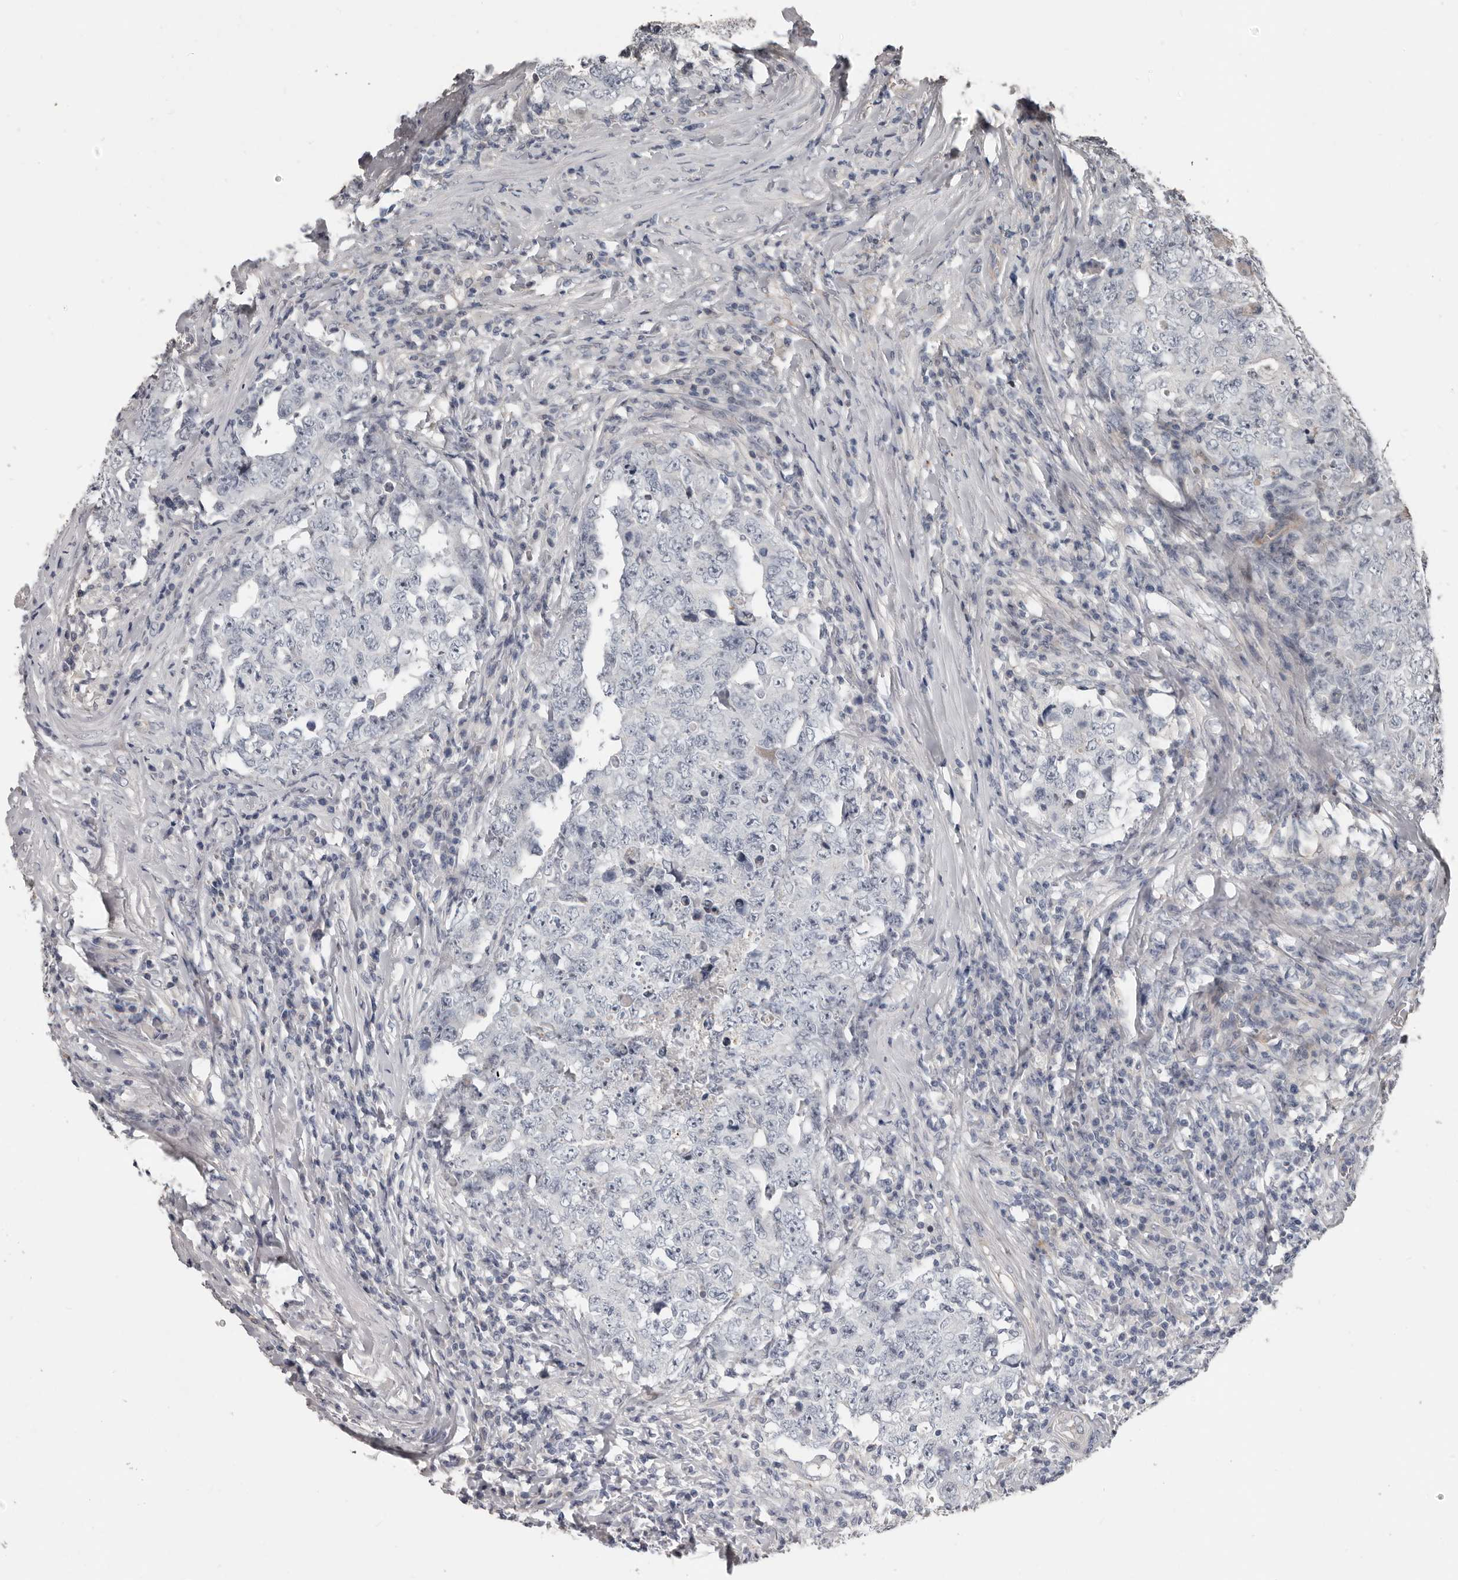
{"staining": {"intensity": "negative", "quantity": "none", "location": "none"}, "tissue": "testis cancer", "cell_type": "Tumor cells", "image_type": "cancer", "snomed": [{"axis": "morphology", "description": "Carcinoma, Embryonal, NOS"}, {"axis": "topography", "description": "Testis"}], "caption": "Tumor cells are negative for protein expression in human testis embryonal carcinoma.", "gene": "RNF217", "patient": {"sex": "male", "age": 26}}